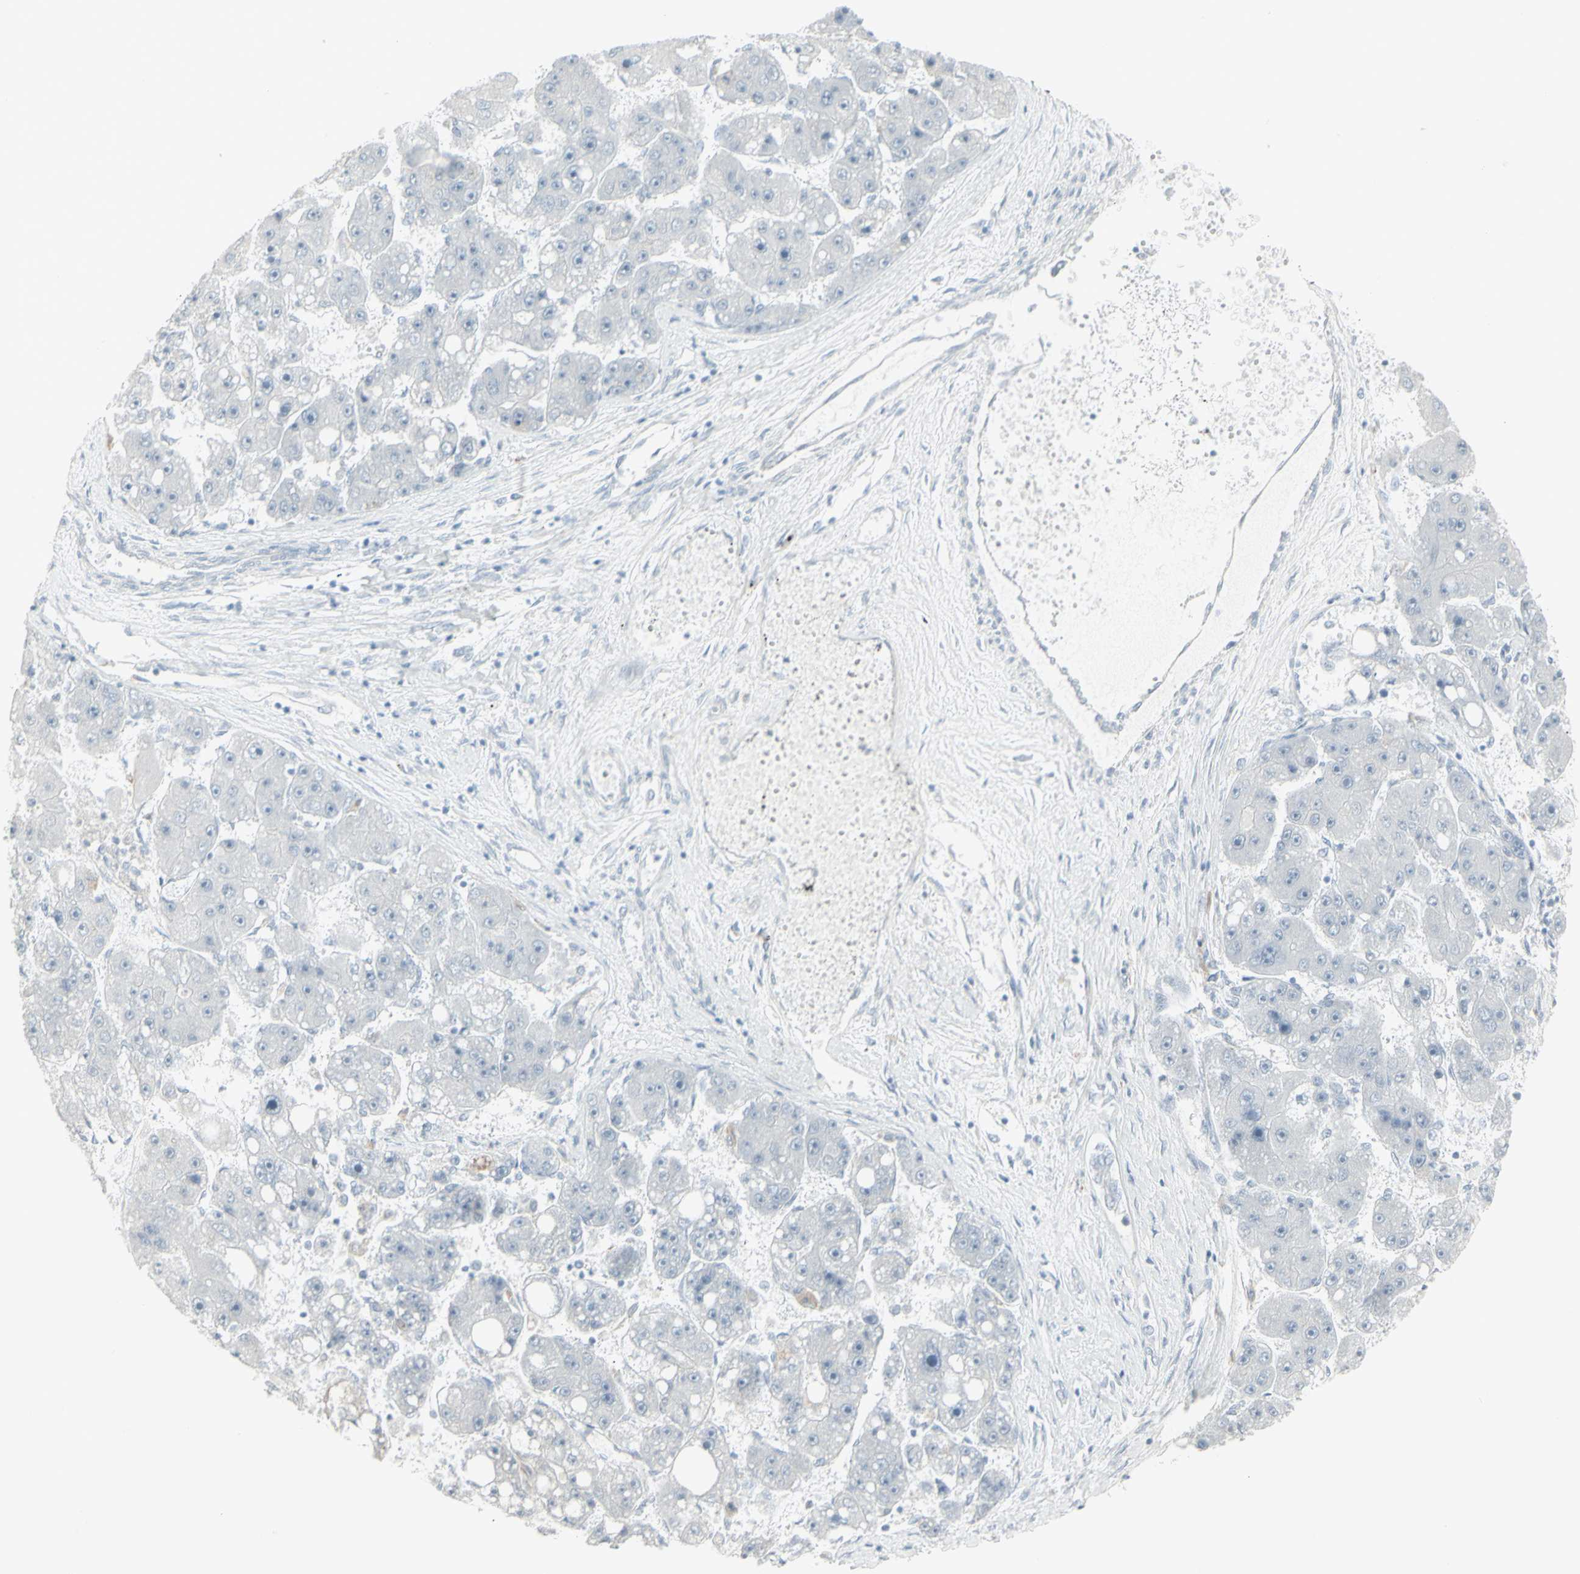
{"staining": {"intensity": "negative", "quantity": "none", "location": "none"}, "tissue": "liver cancer", "cell_type": "Tumor cells", "image_type": "cancer", "snomed": [{"axis": "morphology", "description": "Carcinoma, Hepatocellular, NOS"}, {"axis": "topography", "description": "Liver"}], "caption": "Liver hepatocellular carcinoma stained for a protein using immunohistochemistry reveals no expression tumor cells.", "gene": "YBX2", "patient": {"sex": "female", "age": 61}}